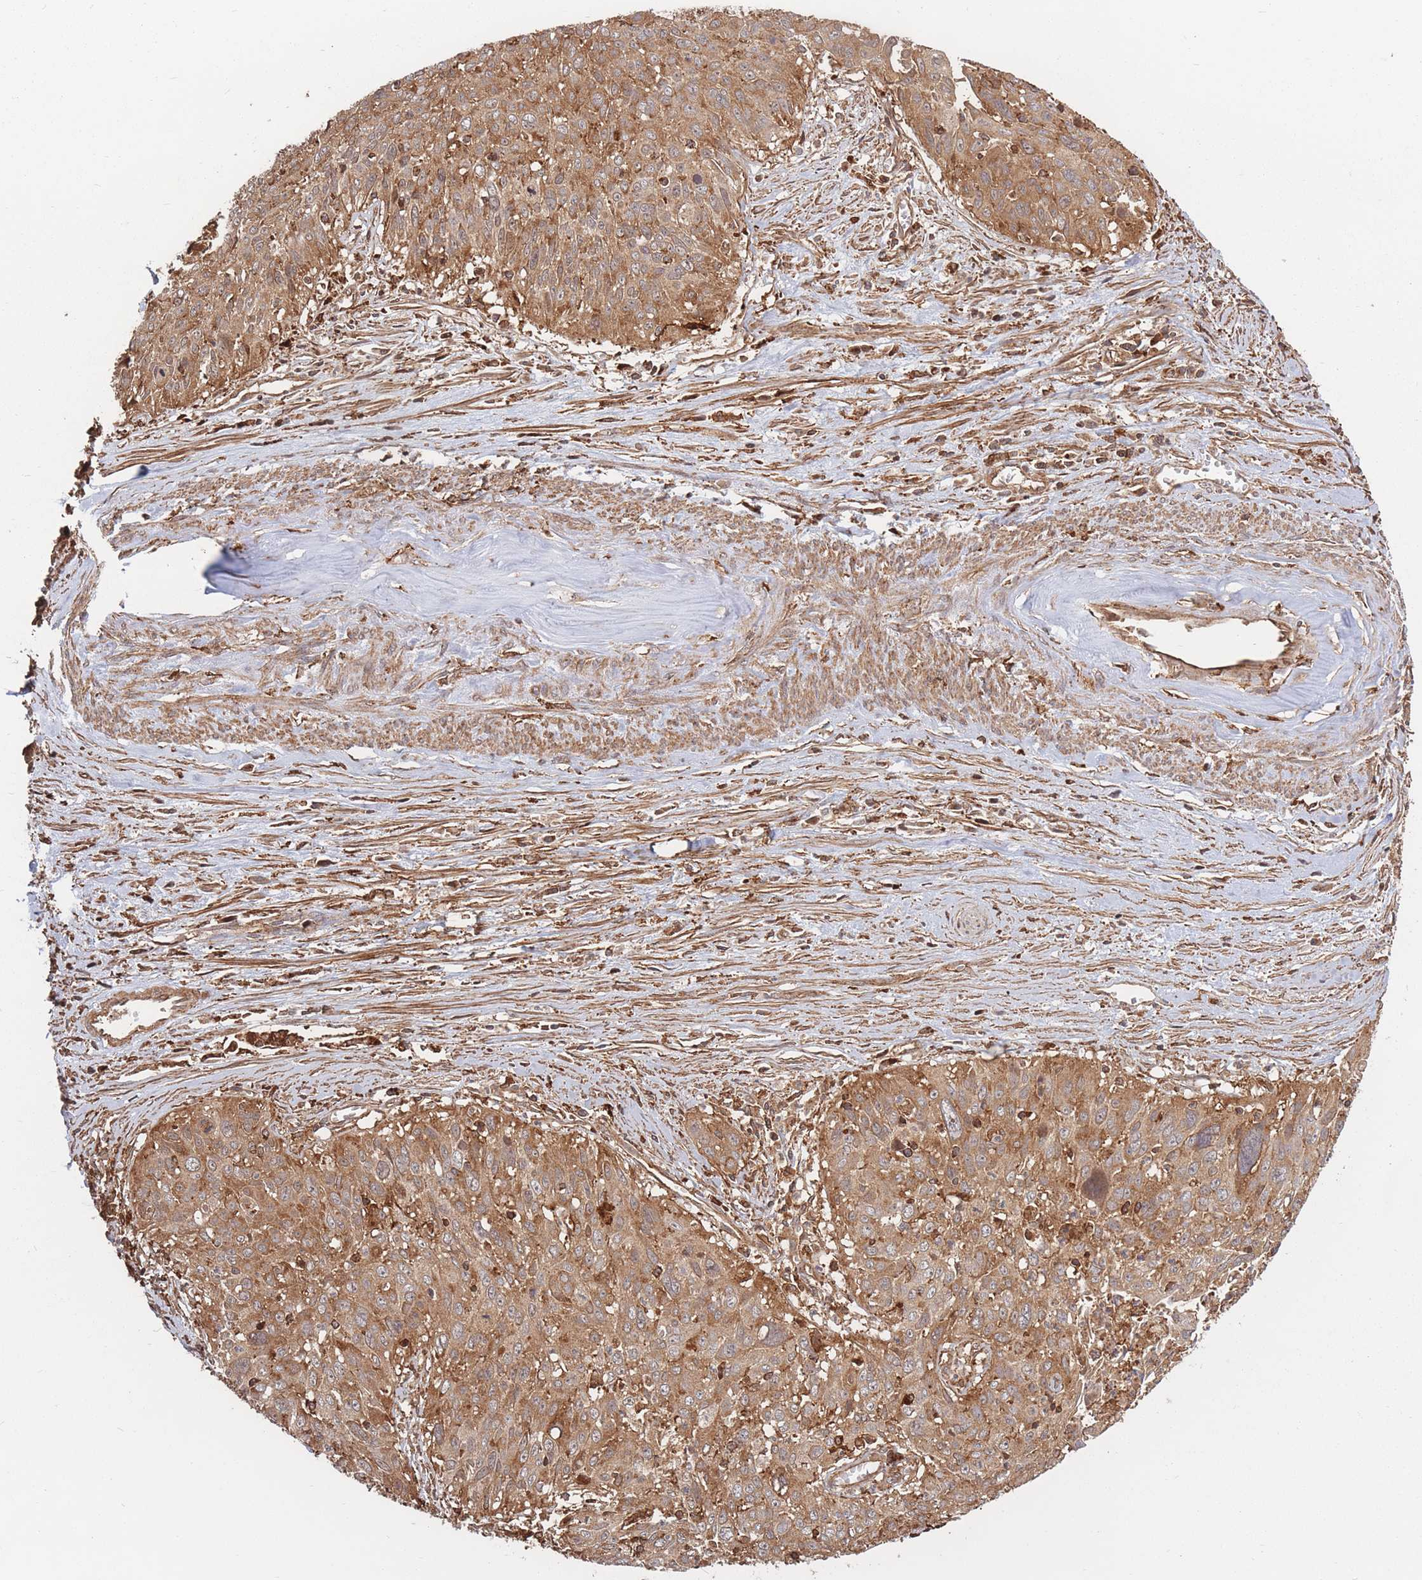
{"staining": {"intensity": "moderate", "quantity": ">75%", "location": "cytoplasmic/membranous"}, "tissue": "cervical cancer", "cell_type": "Tumor cells", "image_type": "cancer", "snomed": [{"axis": "morphology", "description": "Squamous cell carcinoma, NOS"}, {"axis": "topography", "description": "Cervix"}], "caption": "Protein staining of cervical squamous cell carcinoma tissue shows moderate cytoplasmic/membranous expression in approximately >75% of tumor cells.", "gene": "RASSF2", "patient": {"sex": "female", "age": 55}}